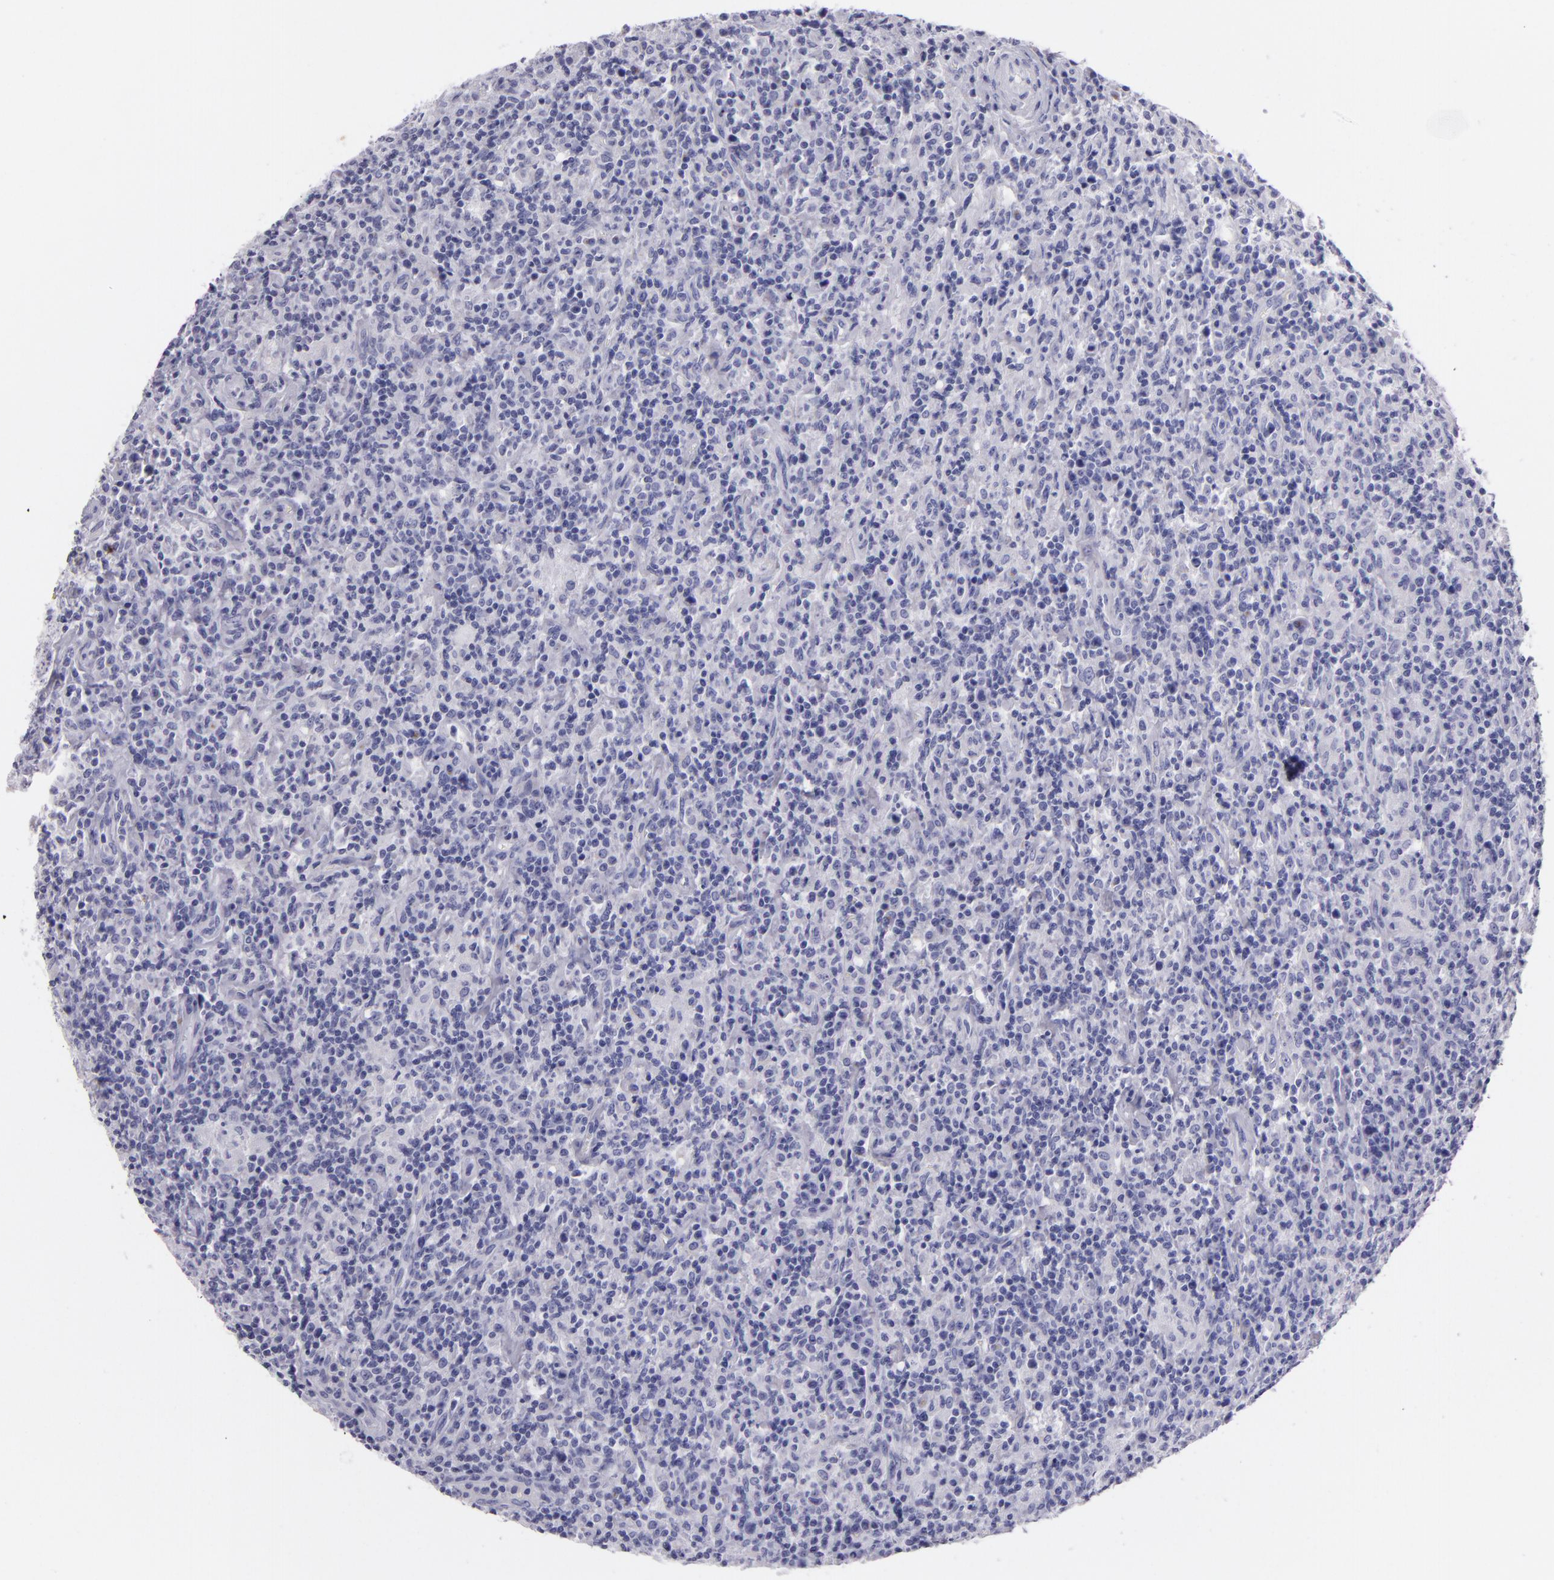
{"staining": {"intensity": "negative", "quantity": "none", "location": "none"}, "tissue": "lymphoma", "cell_type": "Tumor cells", "image_type": "cancer", "snomed": [{"axis": "morphology", "description": "Hodgkin's disease, NOS"}, {"axis": "topography", "description": "Lymph node"}], "caption": "Immunohistochemical staining of lymphoma demonstrates no significant staining in tumor cells.", "gene": "MUC5AC", "patient": {"sex": "male", "age": 65}}